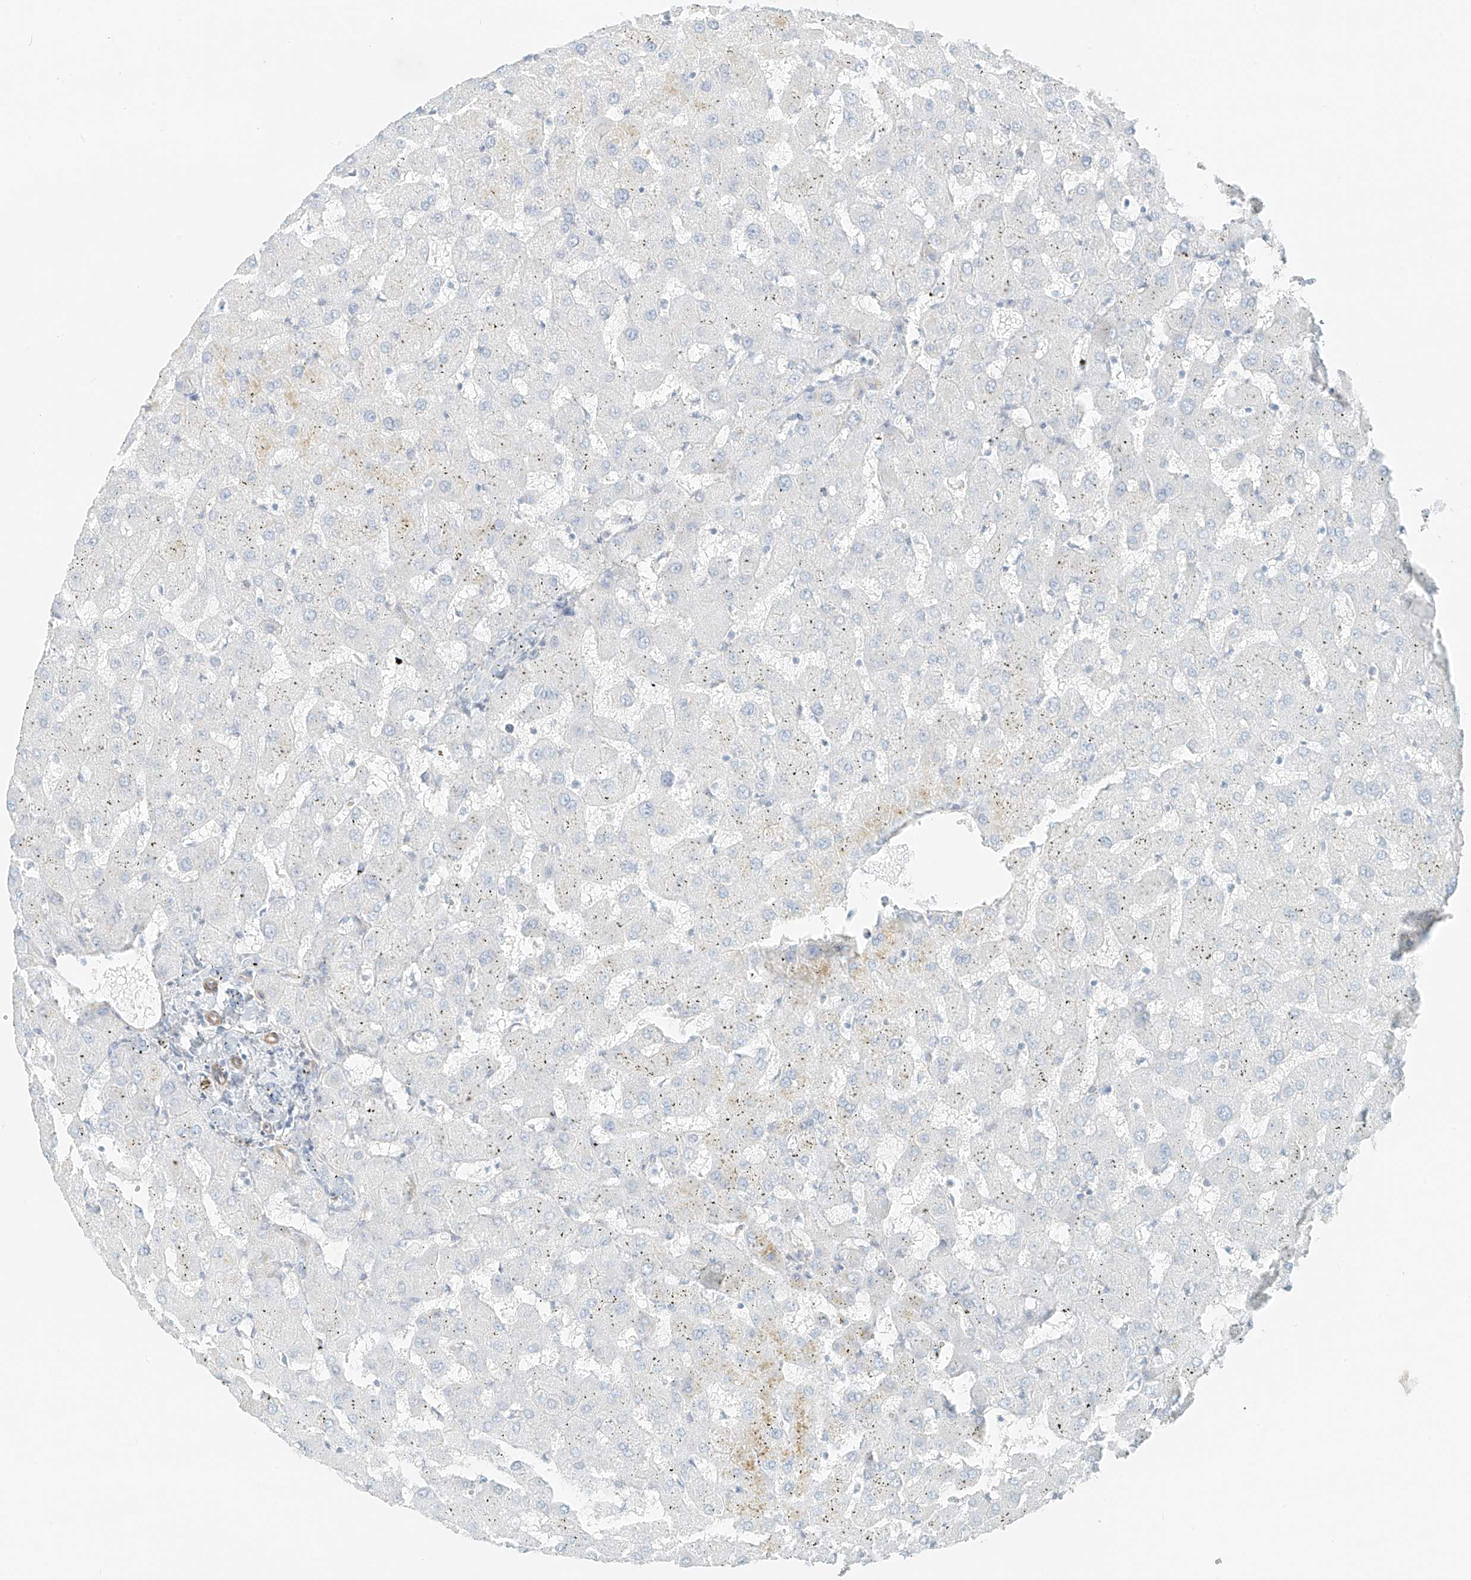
{"staining": {"intensity": "negative", "quantity": "none", "location": "none"}, "tissue": "liver", "cell_type": "Cholangiocytes", "image_type": "normal", "snomed": [{"axis": "morphology", "description": "Normal tissue, NOS"}, {"axis": "topography", "description": "Liver"}], "caption": "DAB (3,3'-diaminobenzidine) immunohistochemical staining of benign liver exhibits no significant expression in cholangiocytes. (Stains: DAB (3,3'-diaminobenzidine) immunohistochemistry (IHC) with hematoxylin counter stain, Microscopy: brightfield microscopy at high magnification).", "gene": "SMCP", "patient": {"sex": "female", "age": 63}}